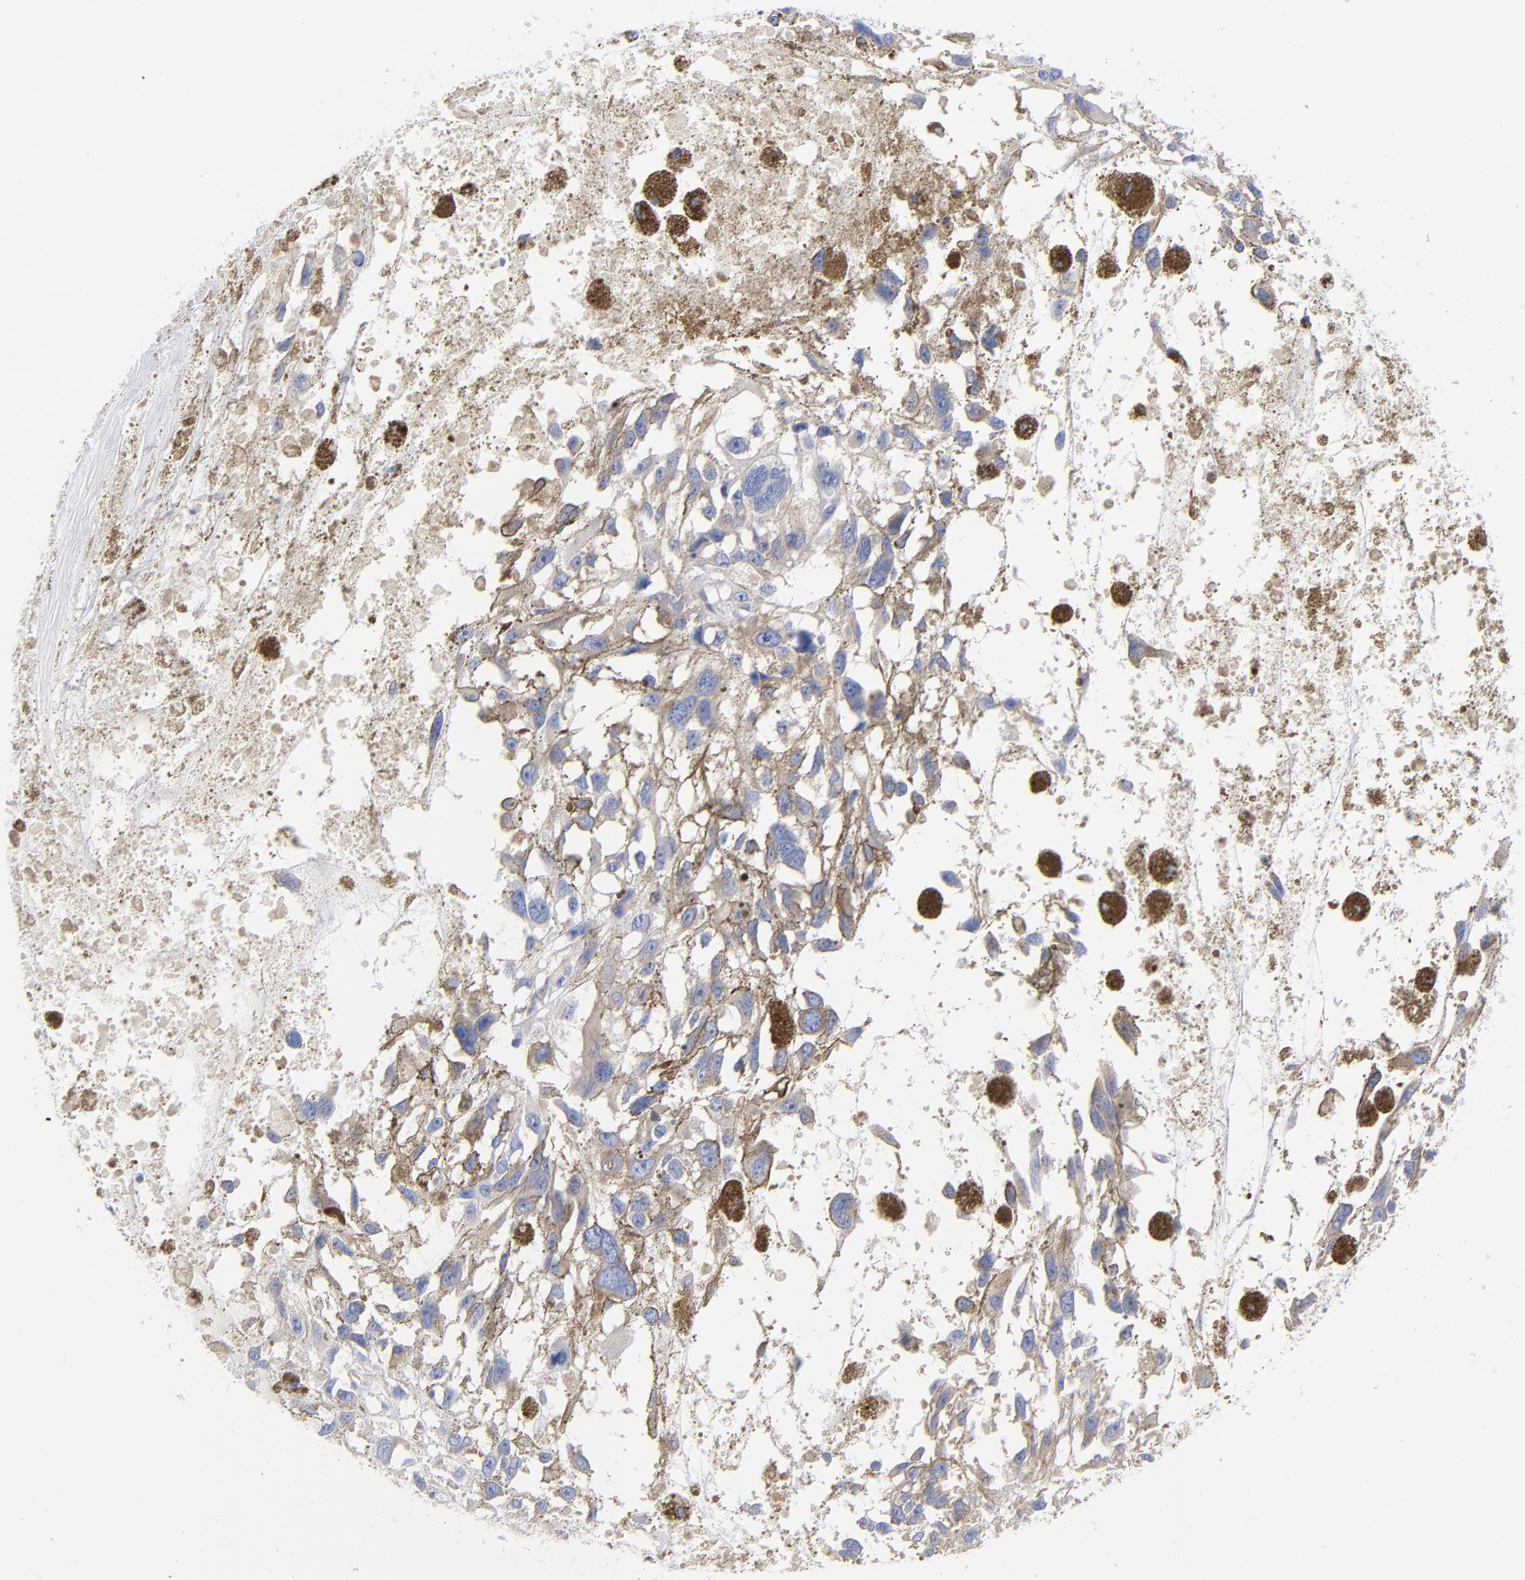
{"staining": {"intensity": "weak", "quantity": "25%-75%", "location": "cytoplasmic/membranous"}, "tissue": "melanoma", "cell_type": "Tumor cells", "image_type": "cancer", "snomed": [{"axis": "morphology", "description": "Malignant melanoma, Metastatic site"}, {"axis": "topography", "description": "Lymph node"}], "caption": "DAB (3,3'-diaminobenzidine) immunohistochemical staining of human malignant melanoma (metastatic site) displays weak cytoplasmic/membranous protein positivity in about 25%-75% of tumor cells. (IHC, brightfield microscopy, high magnification).", "gene": "STAT2", "patient": {"sex": "male", "age": 59}}